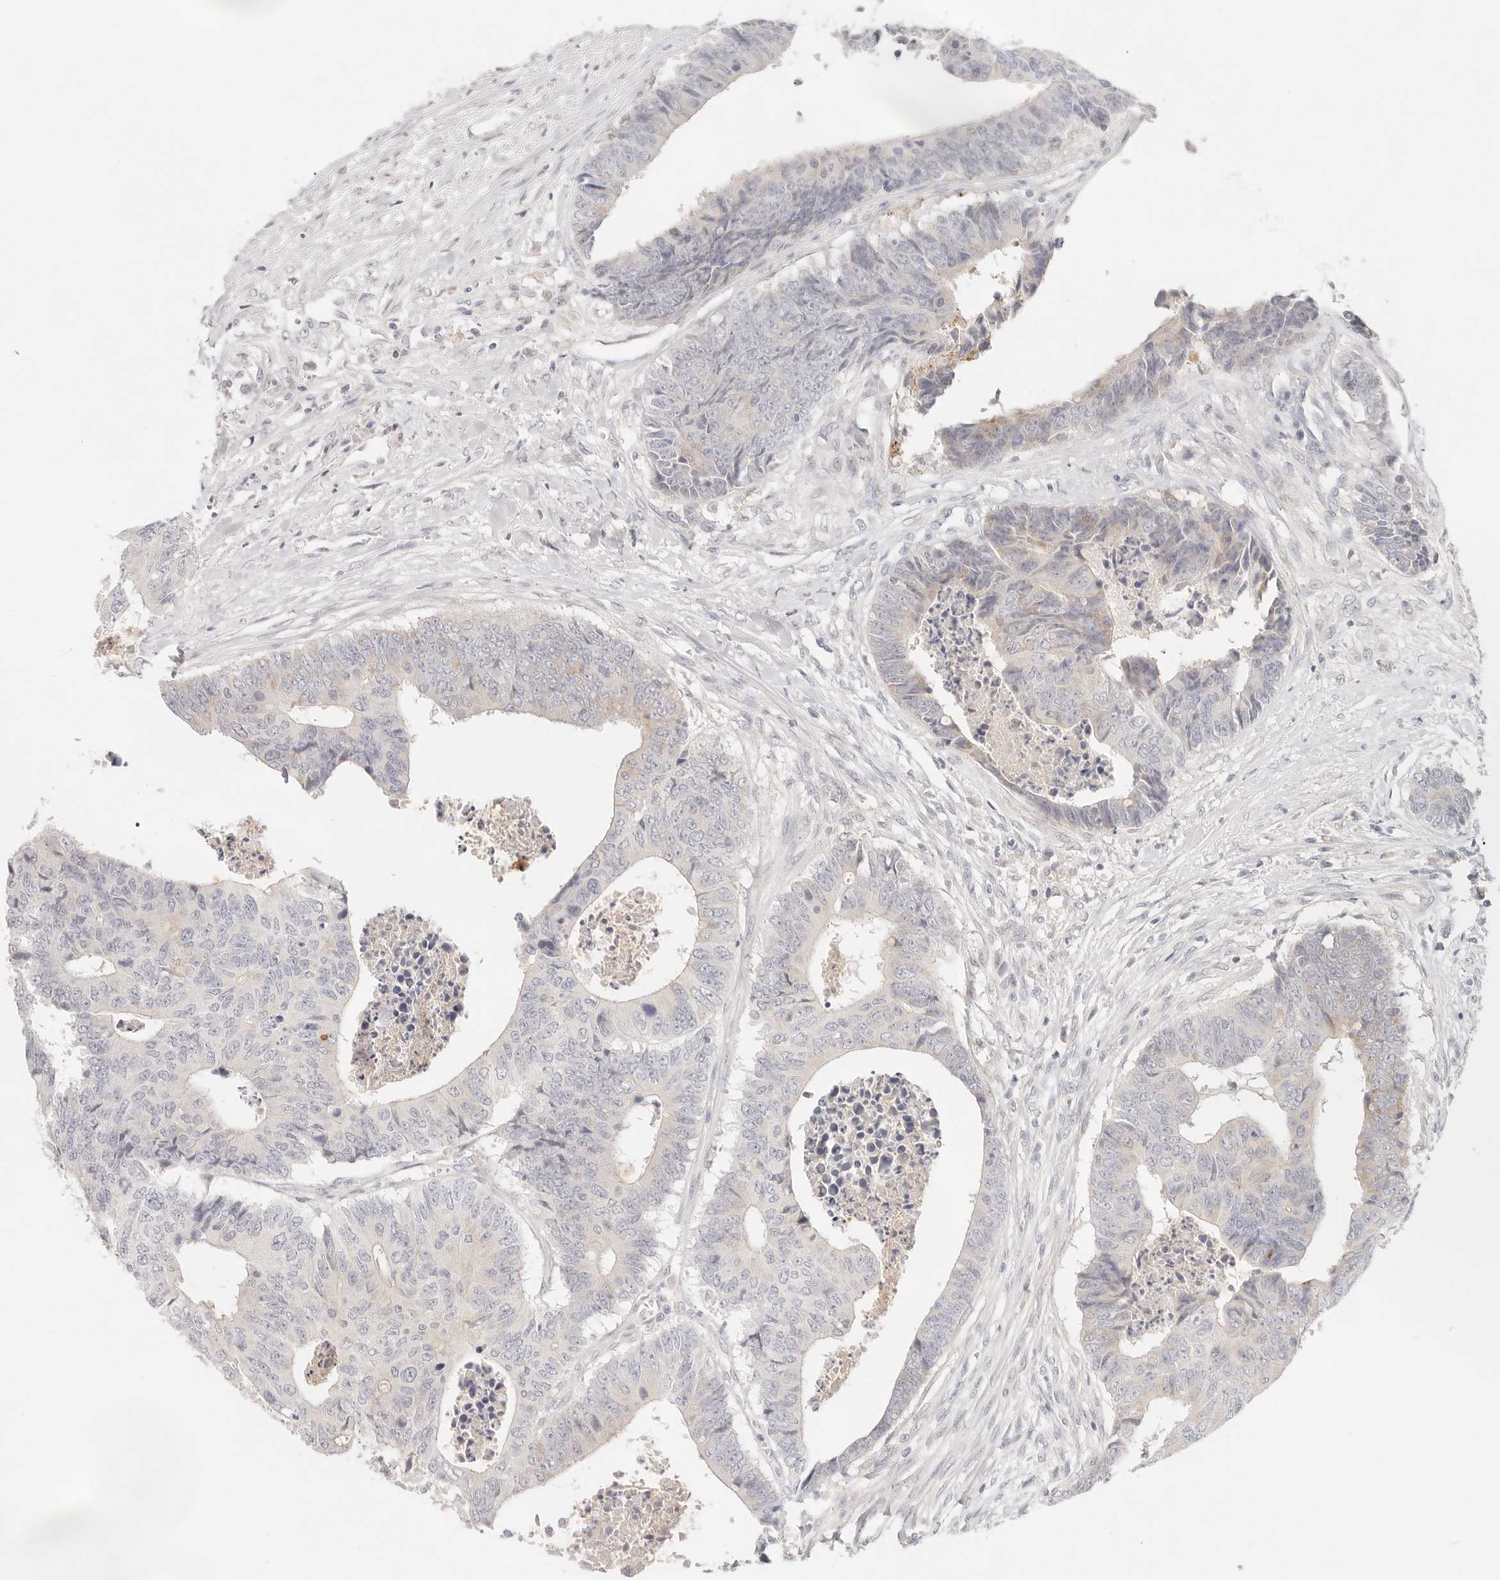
{"staining": {"intensity": "negative", "quantity": "none", "location": "none"}, "tissue": "colorectal cancer", "cell_type": "Tumor cells", "image_type": "cancer", "snomed": [{"axis": "morphology", "description": "Adenocarcinoma, NOS"}, {"axis": "topography", "description": "Rectum"}], "caption": "An immunohistochemistry photomicrograph of colorectal cancer is shown. There is no staining in tumor cells of colorectal cancer.", "gene": "SPHK1", "patient": {"sex": "male", "age": 84}}